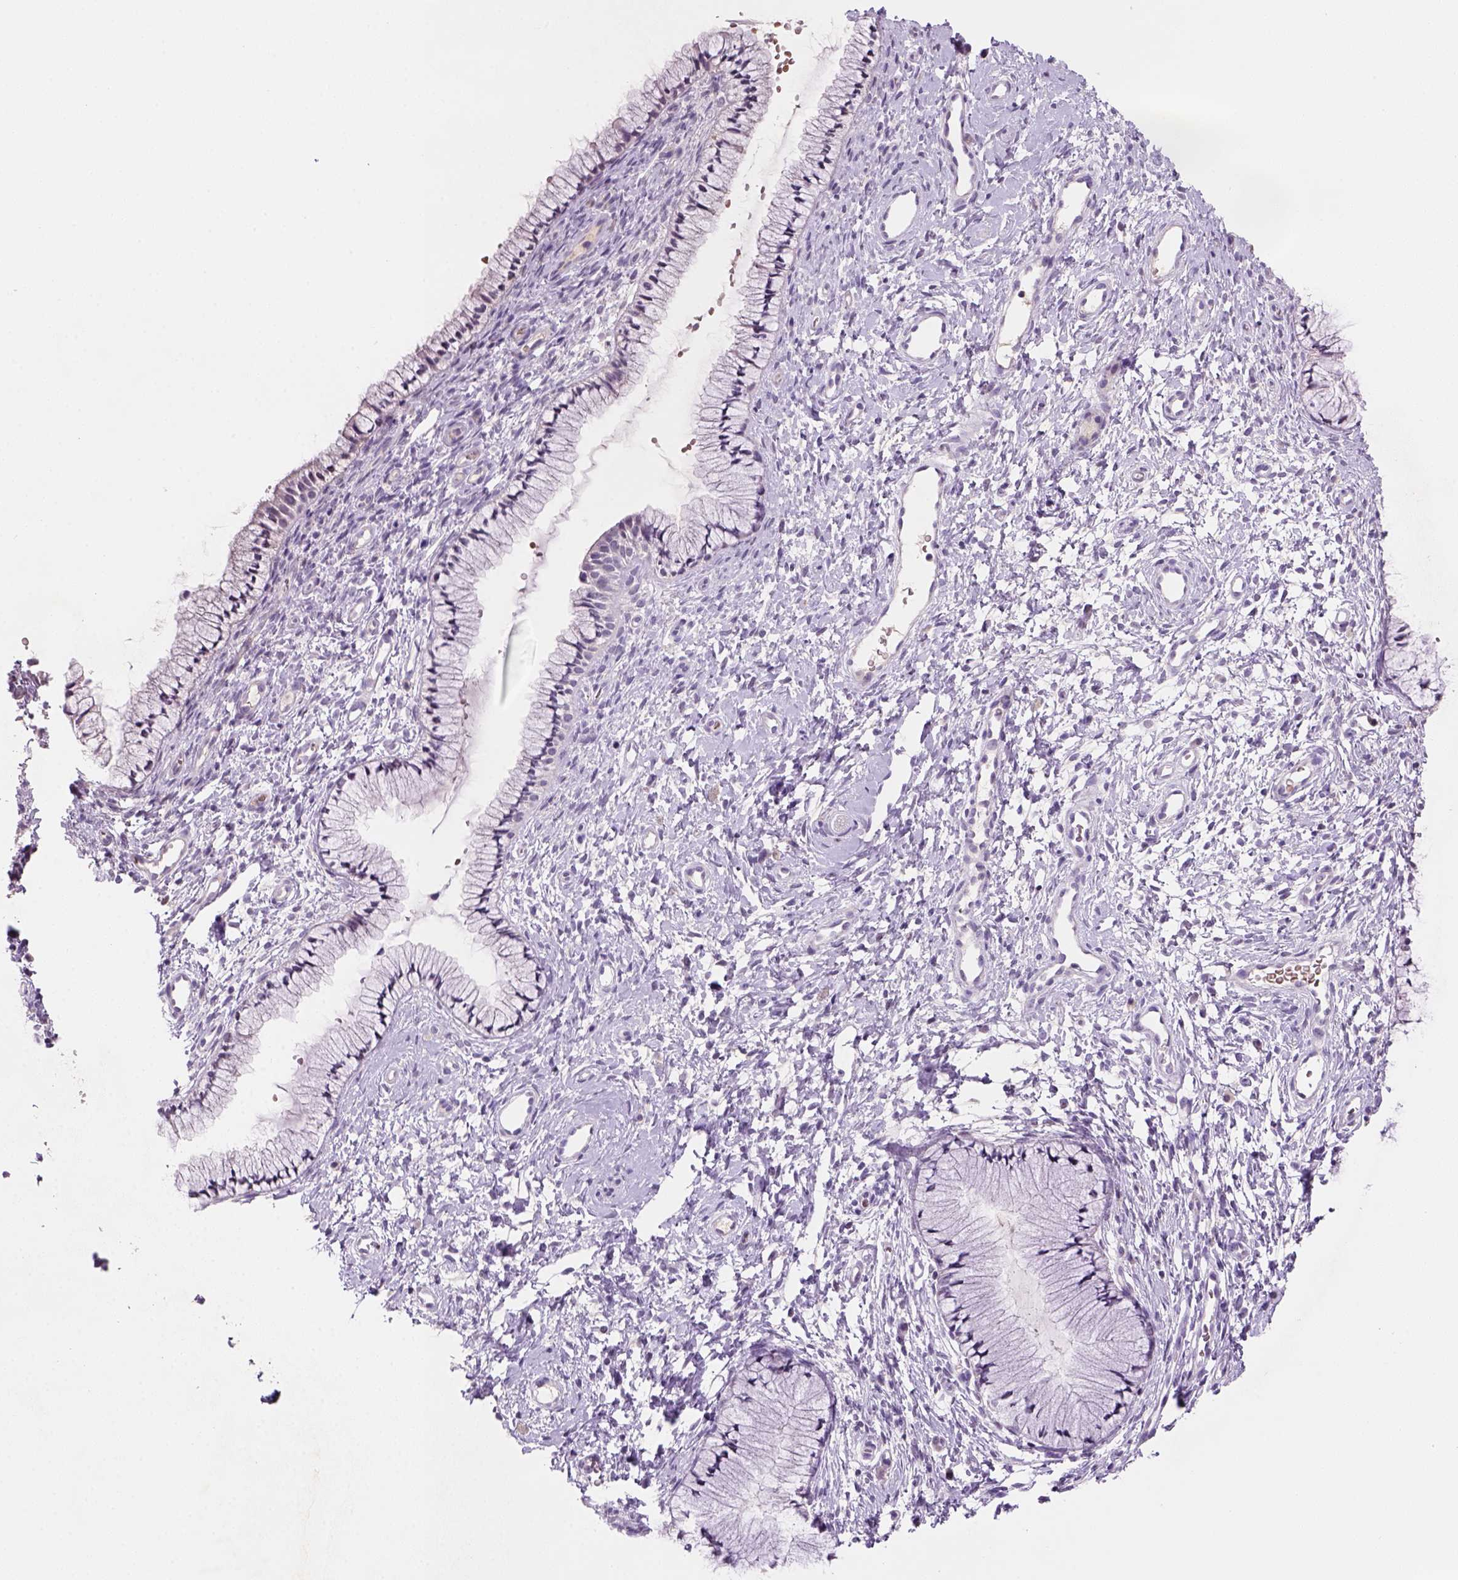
{"staining": {"intensity": "negative", "quantity": "none", "location": "none"}, "tissue": "cervix", "cell_type": "Glandular cells", "image_type": "normal", "snomed": [{"axis": "morphology", "description": "Normal tissue, NOS"}, {"axis": "topography", "description": "Cervix"}], "caption": "The histopathology image shows no staining of glandular cells in unremarkable cervix. The staining is performed using DAB brown chromogen with nuclei counter-stained in using hematoxylin.", "gene": "ZMAT4", "patient": {"sex": "female", "age": 36}}